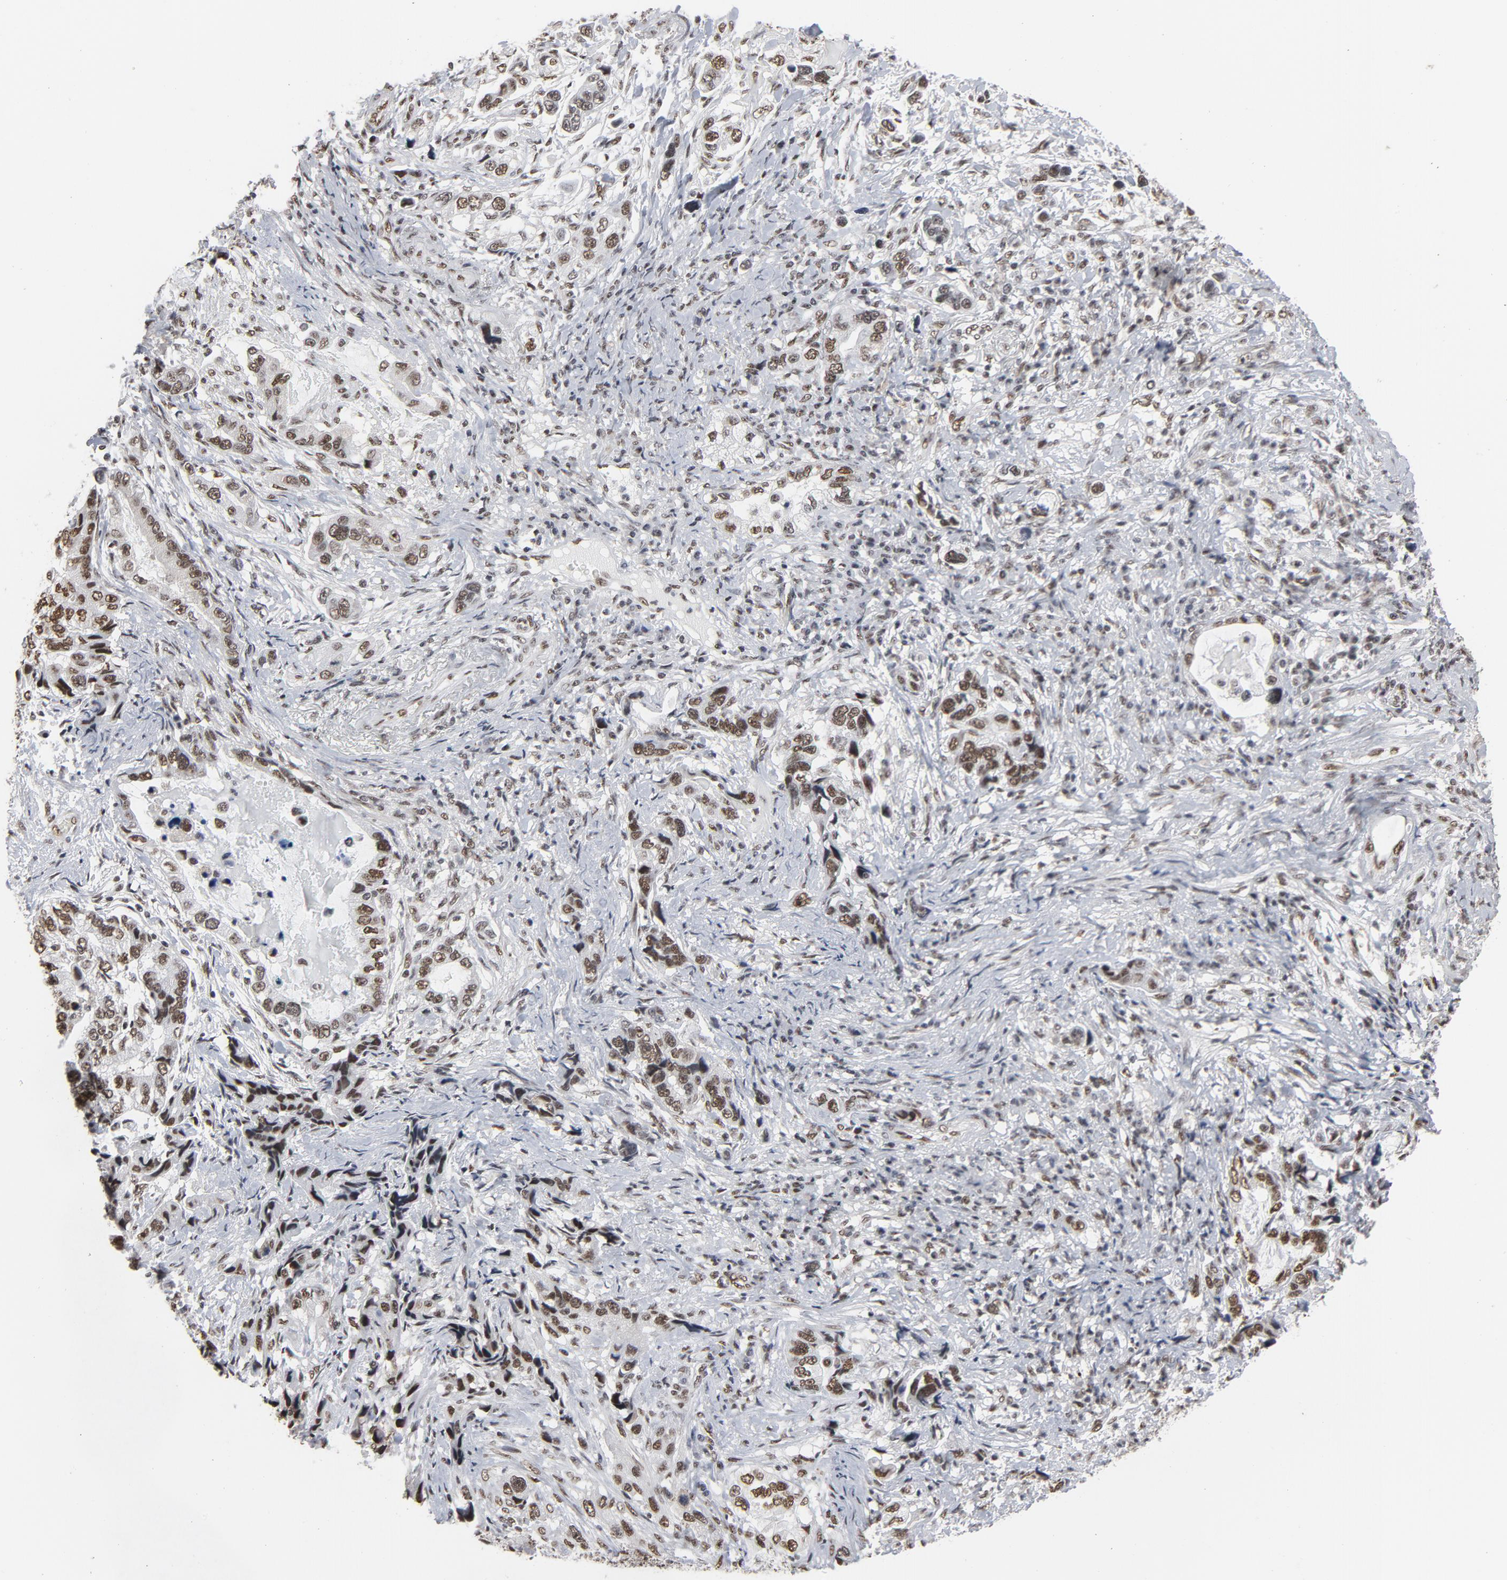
{"staining": {"intensity": "moderate", "quantity": ">75%", "location": "nuclear"}, "tissue": "stomach cancer", "cell_type": "Tumor cells", "image_type": "cancer", "snomed": [{"axis": "morphology", "description": "Adenocarcinoma, NOS"}, {"axis": "topography", "description": "Stomach, lower"}], "caption": "Stomach cancer stained with DAB (3,3'-diaminobenzidine) IHC demonstrates medium levels of moderate nuclear staining in about >75% of tumor cells.", "gene": "MRE11", "patient": {"sex": "female", "age": 93}}